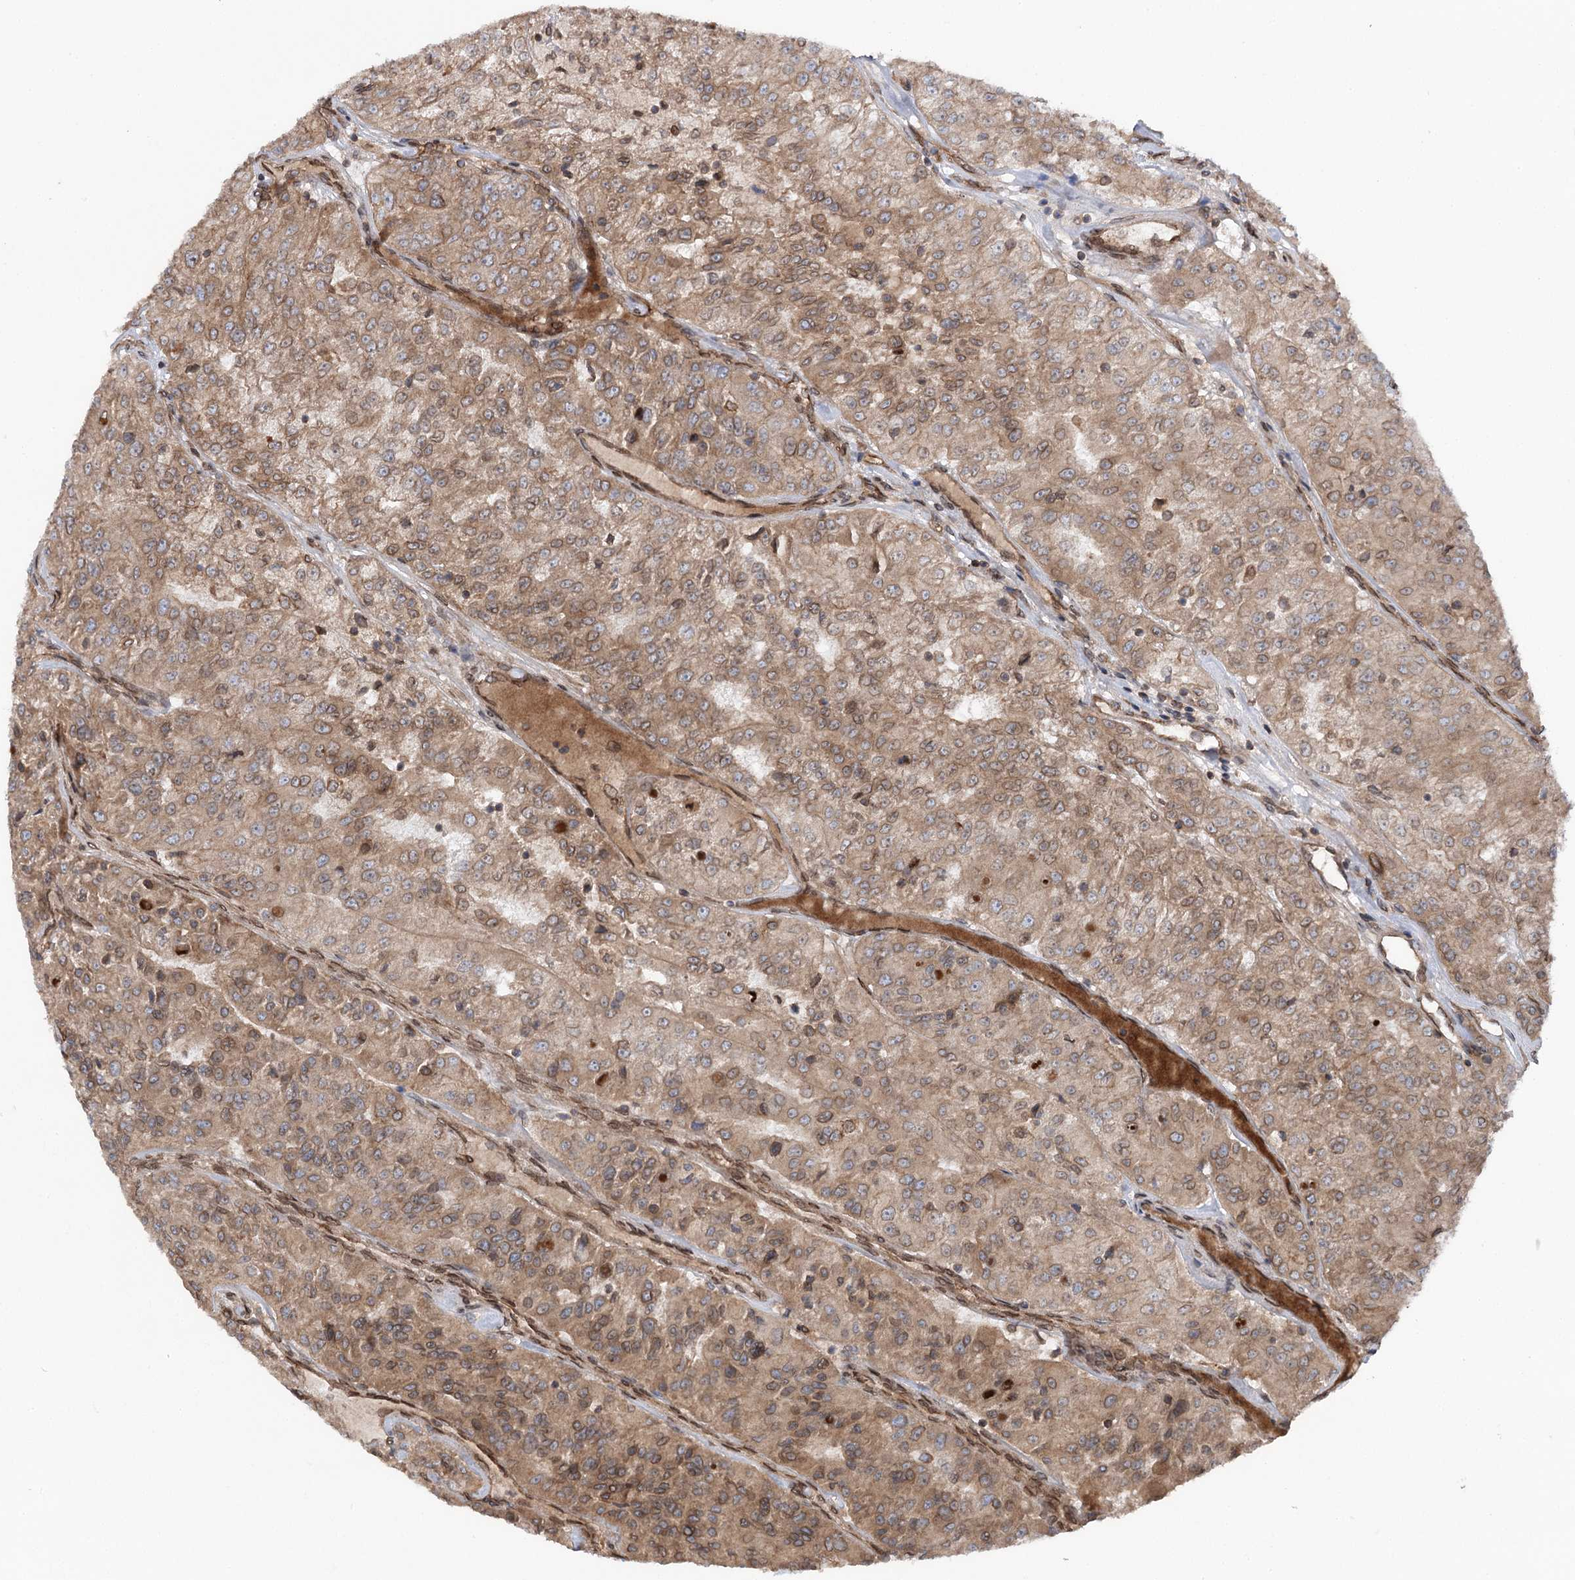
{"staining": {"intensity": "moderate", "quantity": ">75%", "location": "cytoplasmic/membranous"}, "tissue": "renal cancer", "cell_type": "Tumor cells", "image_type": "cancer", "snomed": [{"axis": "morphology", "description": "Adenocarcinoma, NOS"}, {"axis": "topography", "description": "Kidney"}], "caption": "Immunohistochemical staining of renal cancer shows medium levels of moderate cytoplasmic/membranous protein positivity in approximately >75% of tumor cells.", "gene": "FGFR1OP2", "patient": {"sex": "female", "age": 63}}